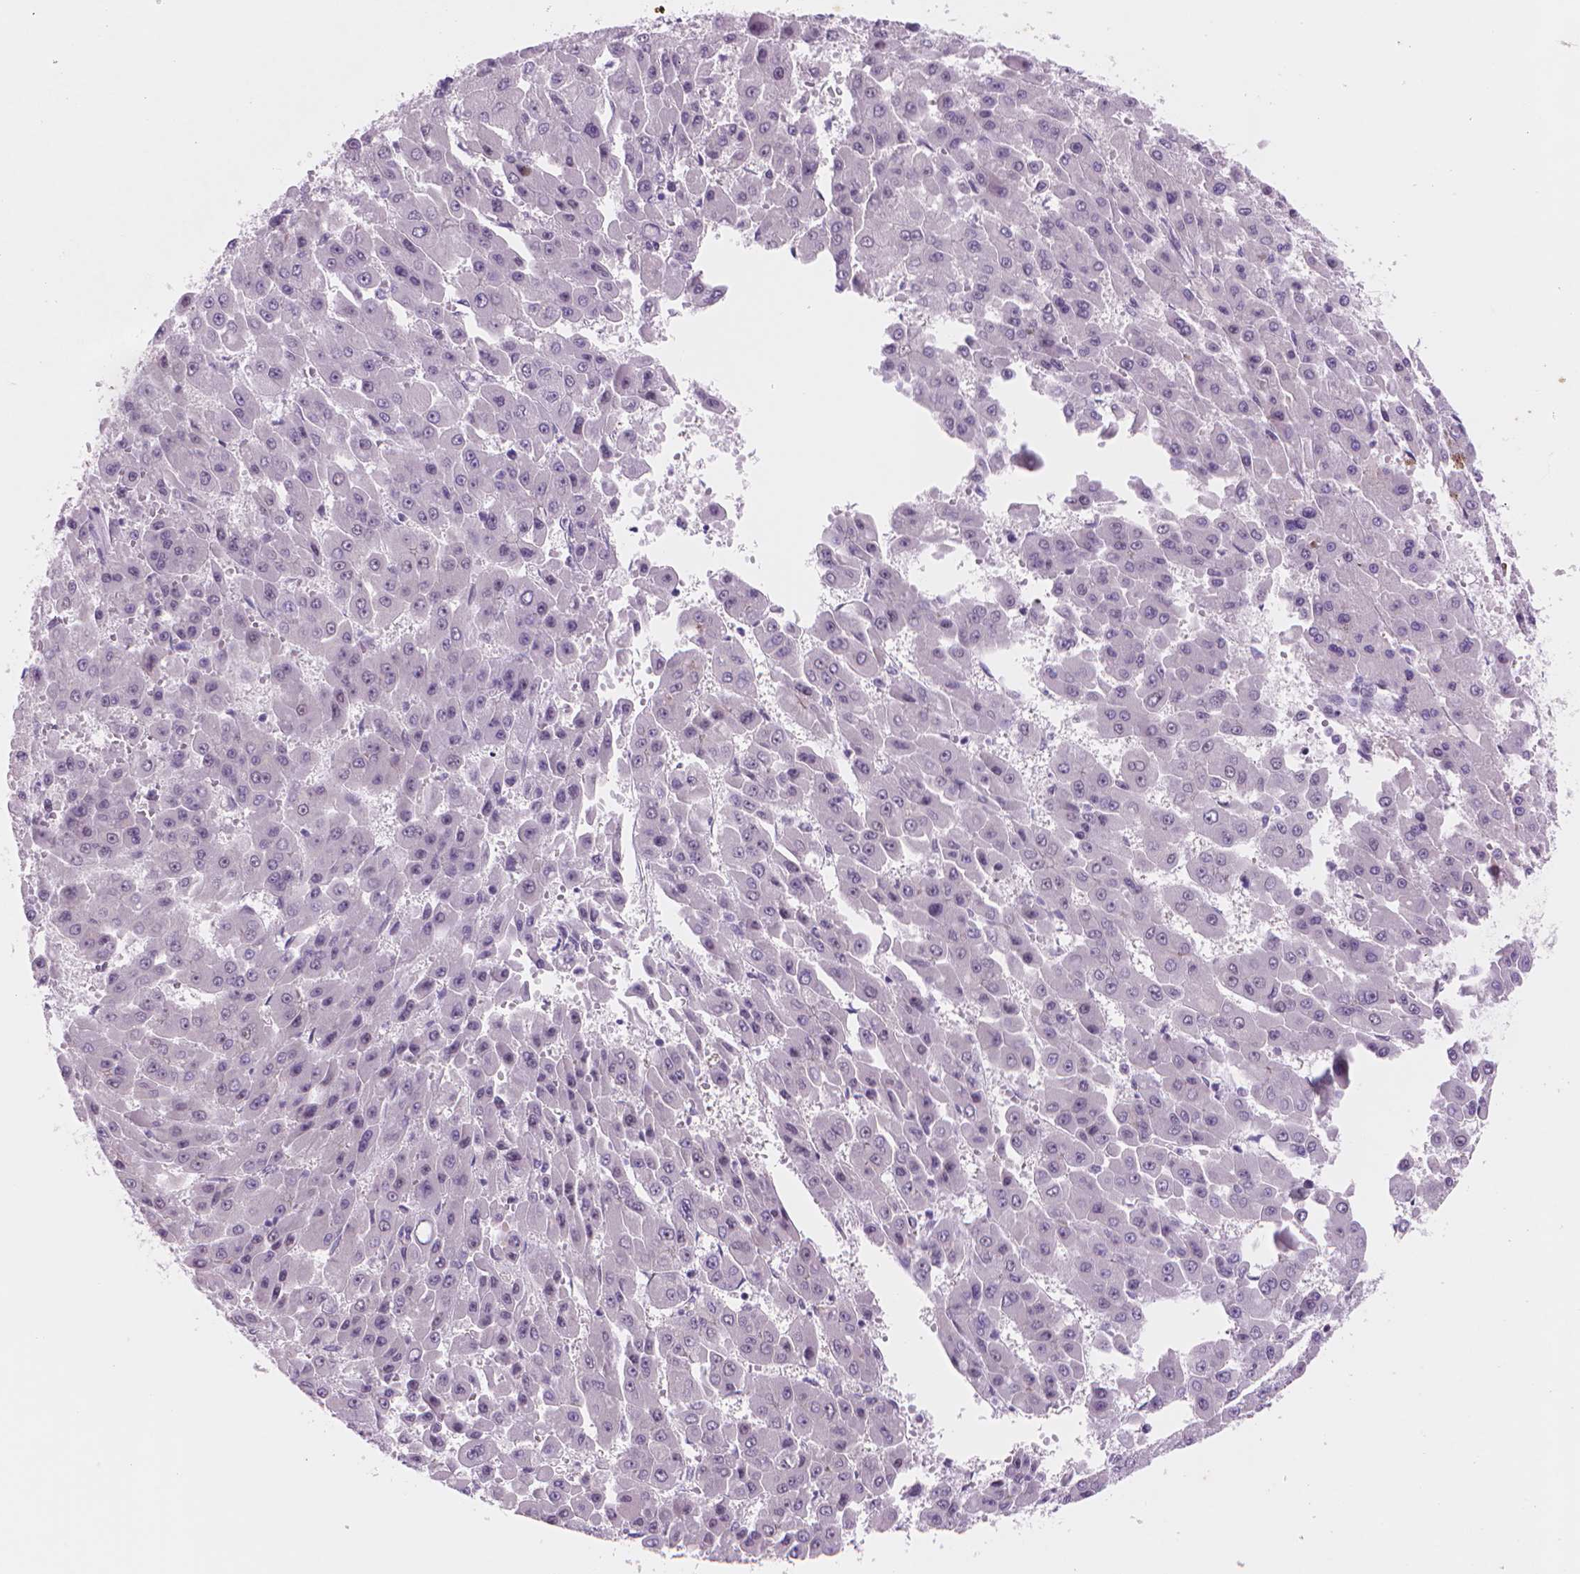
{"staining": {"intensity": "negative", "quantity": "none", "location": "none"}, "tissue": "liver cancer", "cell_type": "Tumor cells", "image_type": "cancer", "snomed": [{"axis": "morphology", "description": "Carcinoma, Hepatocellular, NOS"}, {"axis": "topography", "description": "Liver"}], "caption": "Tumor cells are negative for protein expression in human hepatocellular carcinoma (liver).", "gene": "POLR3D", "patient": {"sex": "male", "age": 78}}